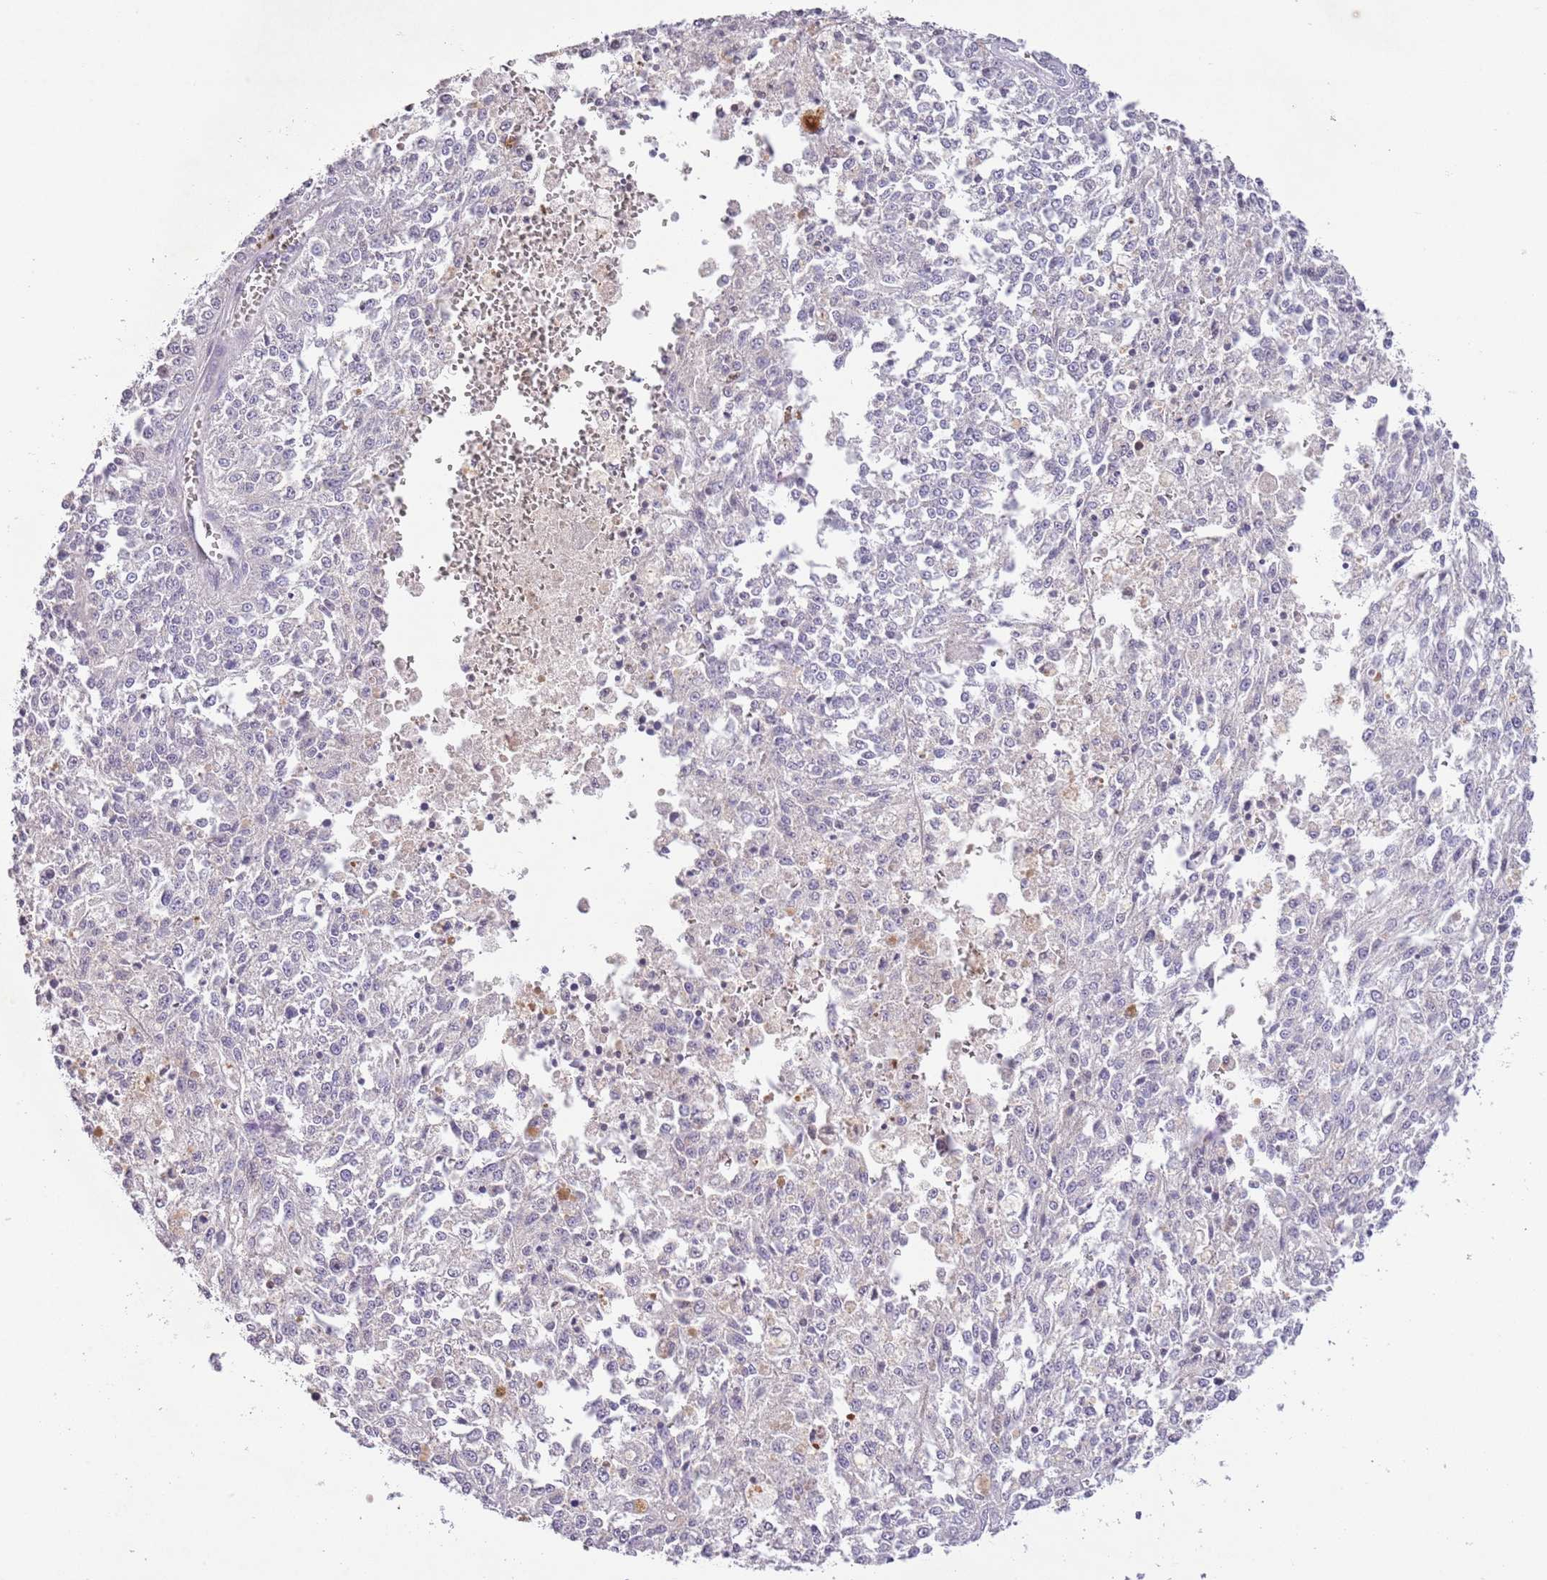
{"staining": {"intensity": "negative", "quantity": "none", "location": "none"}, "tissue": "melanoma", "cell_type": "Tumor cells", "image_type": "cancer", "snomed": [{"axis": "morphology", "description": "Malignant melanoma, NOS"}, {"axis": "topography", "description": "Skin"}], "caption": "Immunohistochemical staining of human melanoma reveals no significant expression in tumor cells.", "gene": "ZNF658", "patient": {"sex": "female", "age": 64}}